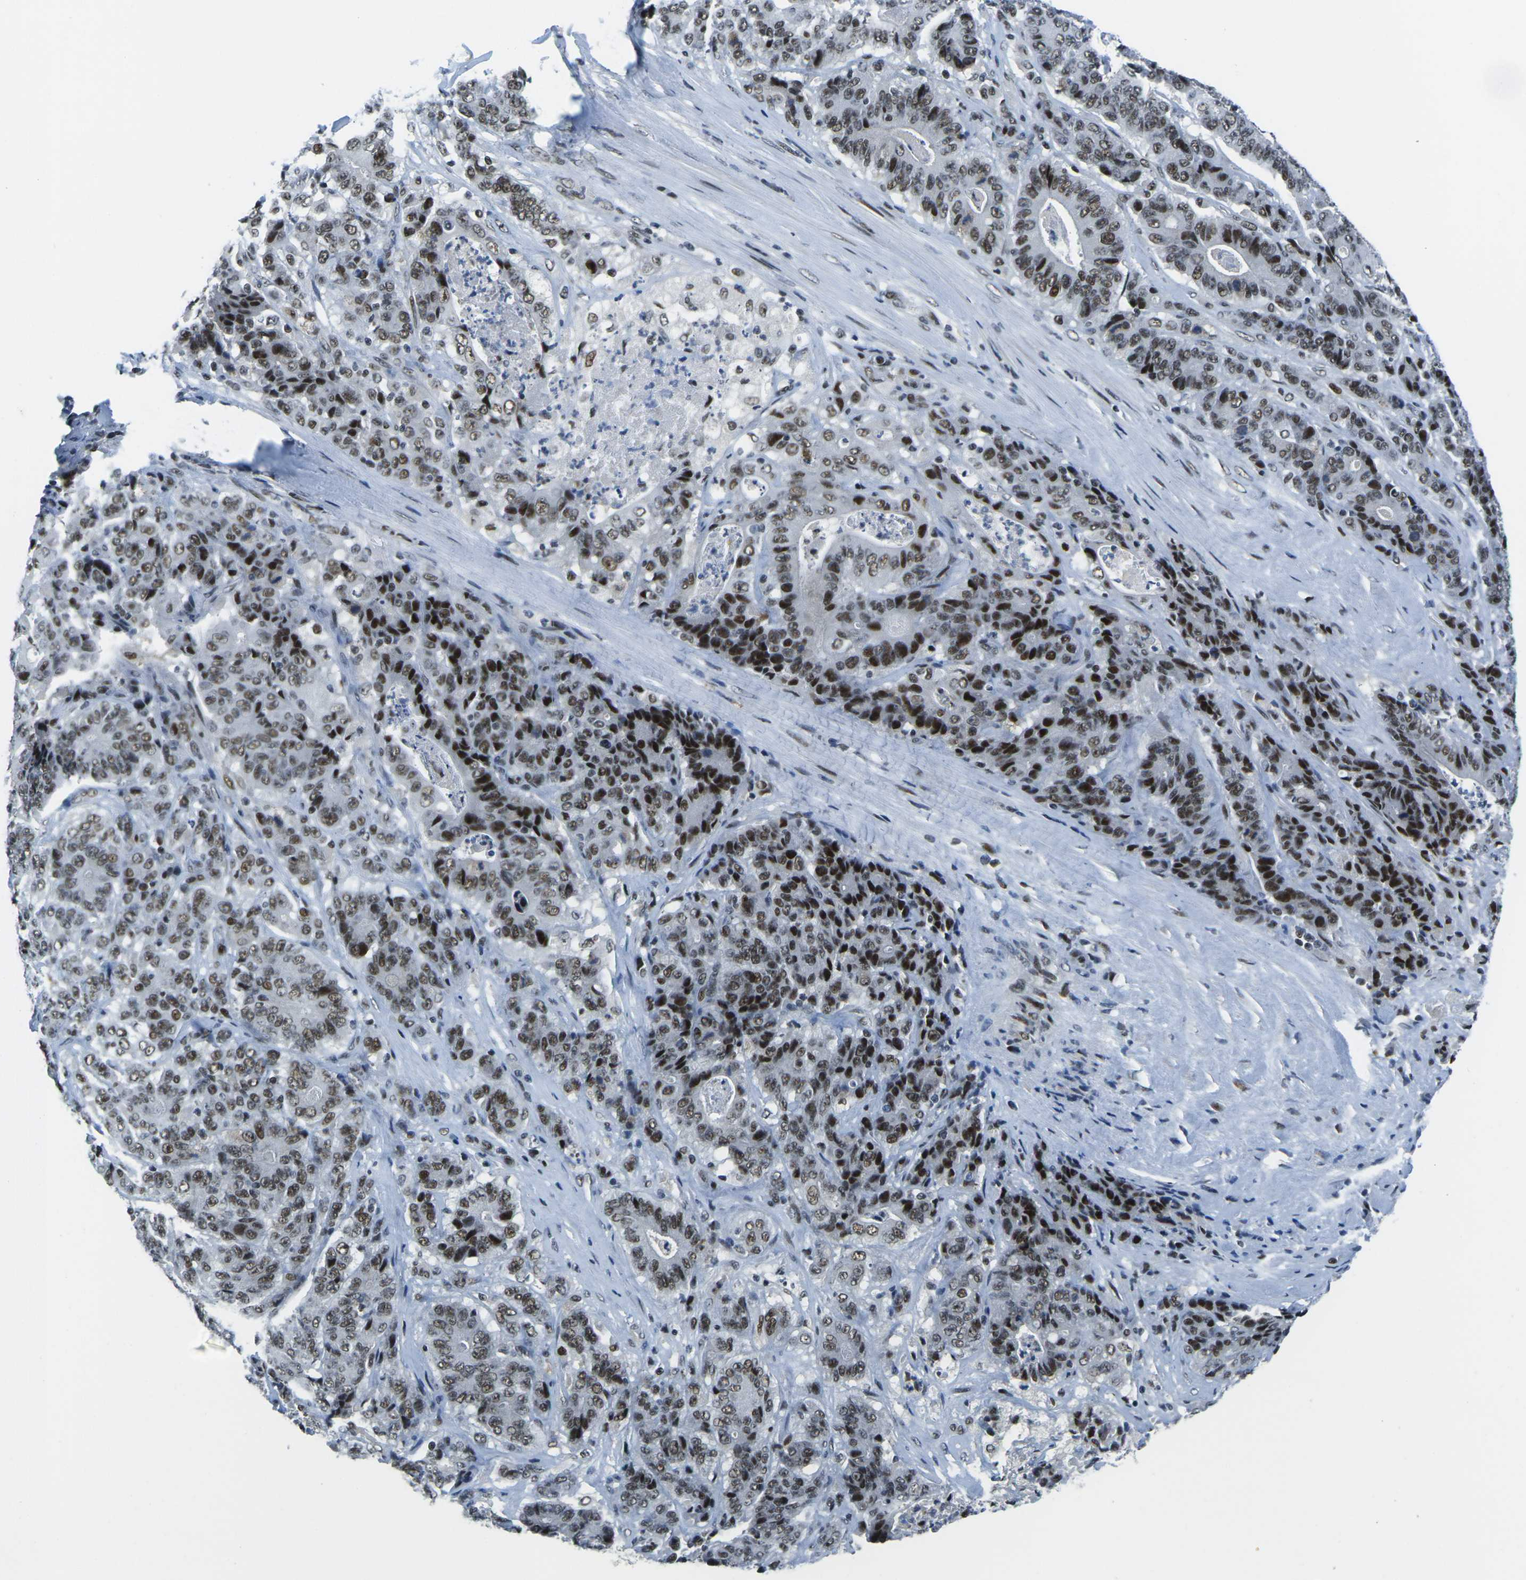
{"staining": {"intensity": "strong", "quantity": ">75%", "location": "nuclear"}, "tissue": "stomach cancer", "cell_type": "Tumor cells", "image_type": "cancer", "snomed": [{"axis": "morphology", "description": "Adenocarcinoma, NOS"}, {"axis": "topography", "description": "Stomach"}], "caption": "Strong nuclear expression for a protein is present in approximately >75% of tumor cells of stomach cancer (adenocarcinoma) using immunohistochemistry.", "gene": "PRPF8", "patient": {"sex": "female", "age": 73}}